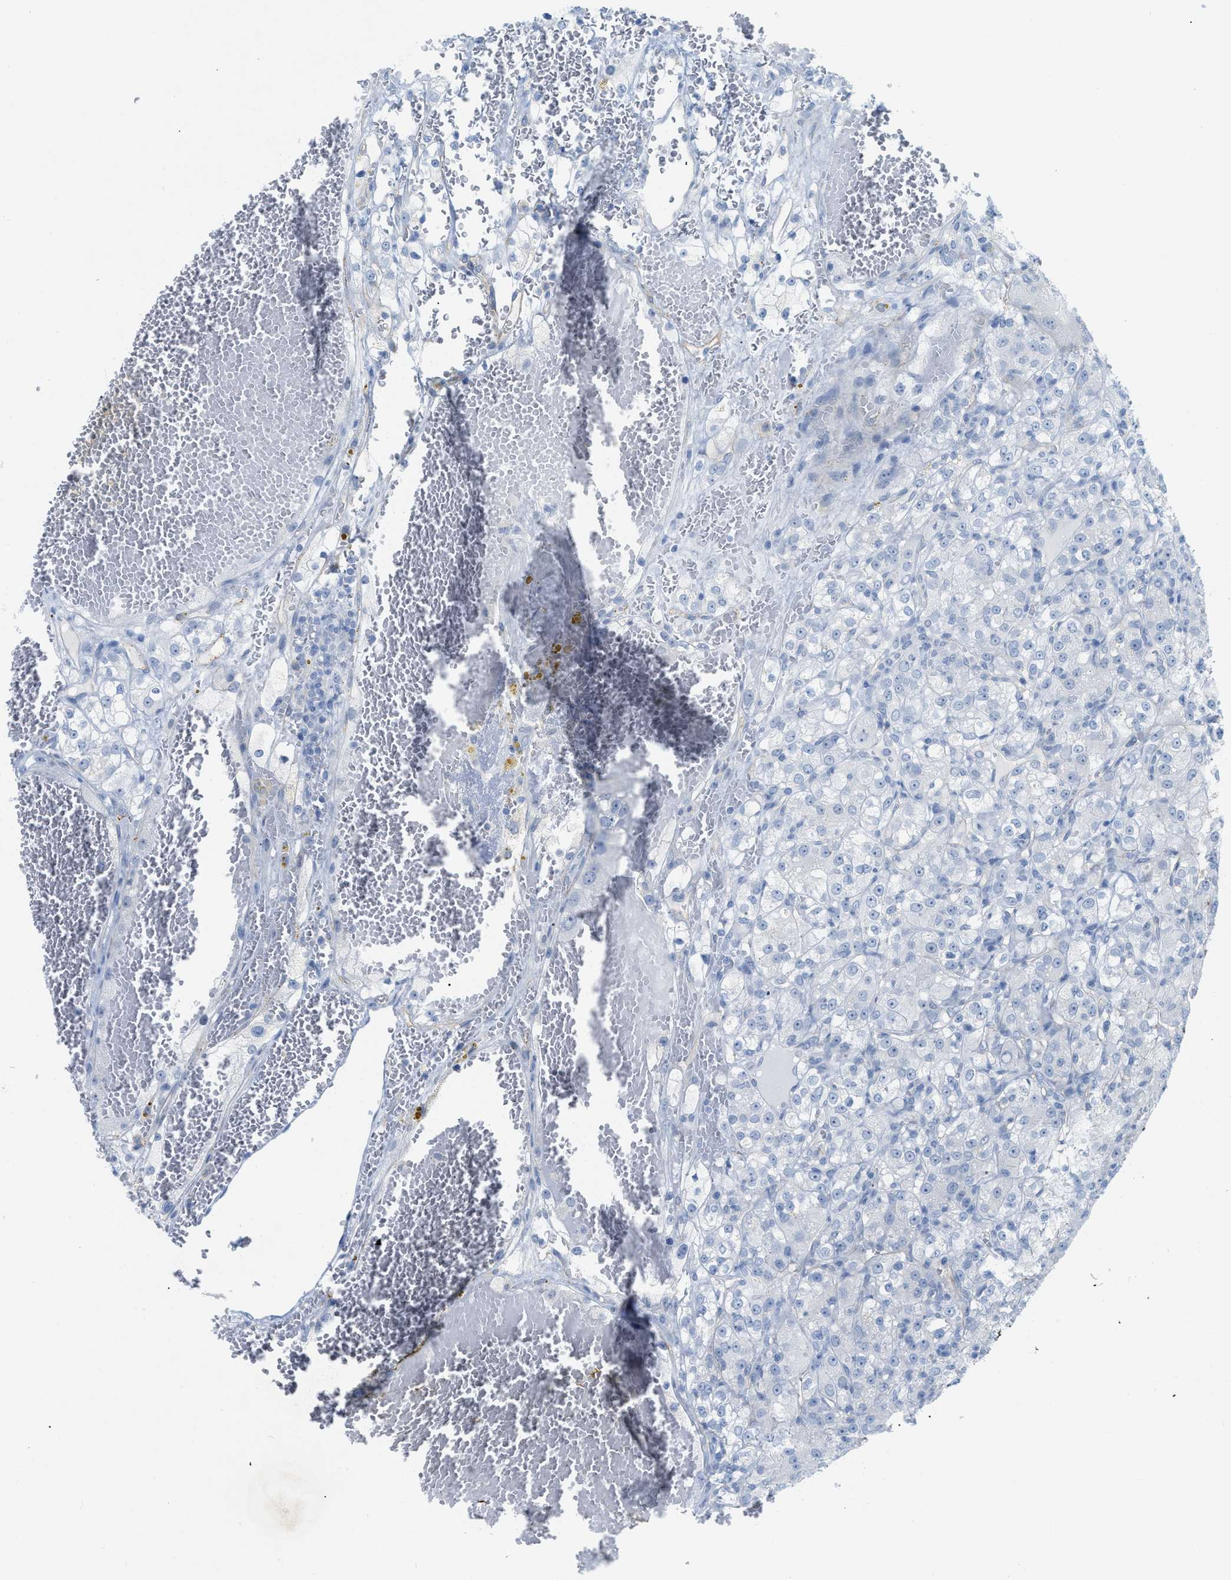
{"staining": {"intensity": "negative", "quantity": "none", "location": "none"}, "tissue": "renal cancer", "cell_type": "Tumor cells", "image_type": "cancer", "snomed": [{"axis": "morphology", "description": "Normal tissue, NOS"}, {"axis": "morphology", "description": "Adenocarcinoma, NOS"}, {"axis": "topography", "description": "Kidney"}], "caption": "This is an IHC histopathology image of human renal adenocarcinoma. There is no staining in tumor cells.", "gene": "HLTF", "patient": {"sex": "male", "age": 61}}